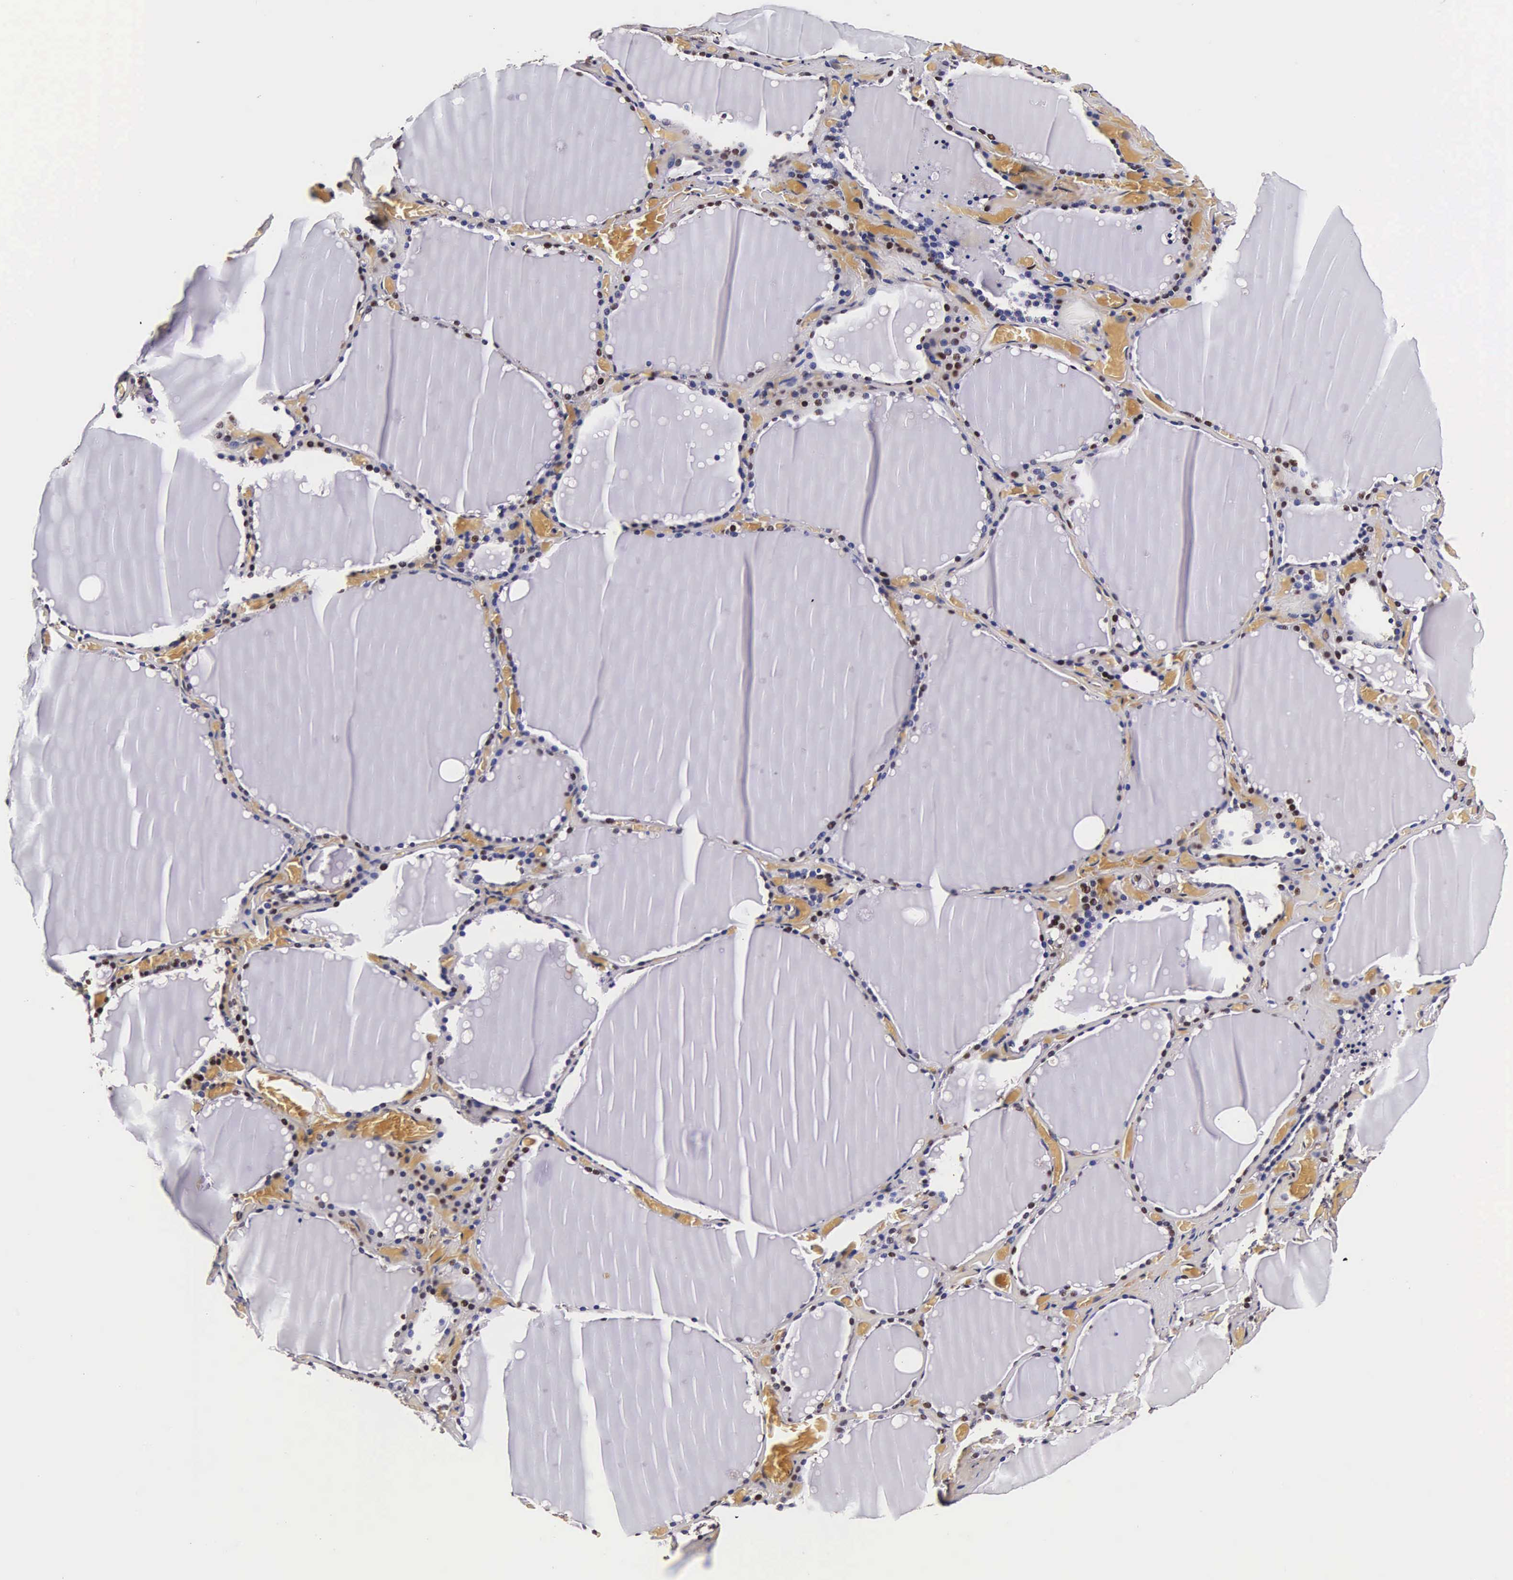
{"staining": {"intensity": "moderate", "quantity": "25%-75%", "location": "nuclear"}, "tissue": "thyroid gland", "cell_type": "Glandular cells", "image_type": "normal", "snomed": [{"axis": "morphology", "description": "Normal tissue, NOS"}, {"axis": "topography", "description": "Thyroid gland"}], "caption": "Immunohistochemistry (IHC) staining of normal thyroid gland, which reveals medium levels of moderate nuclear positivity in about 25%-75% of glandular cells indicating moderate nuclear protein positivity. The staining was performed using DAB (3,3'-diaminobenzidine) (brown) for protein detection and nuclei were counterstained in hematoxylin (blue).", "gene": "BCL2L2", "patient": {"sex": "male", "age": 34}}